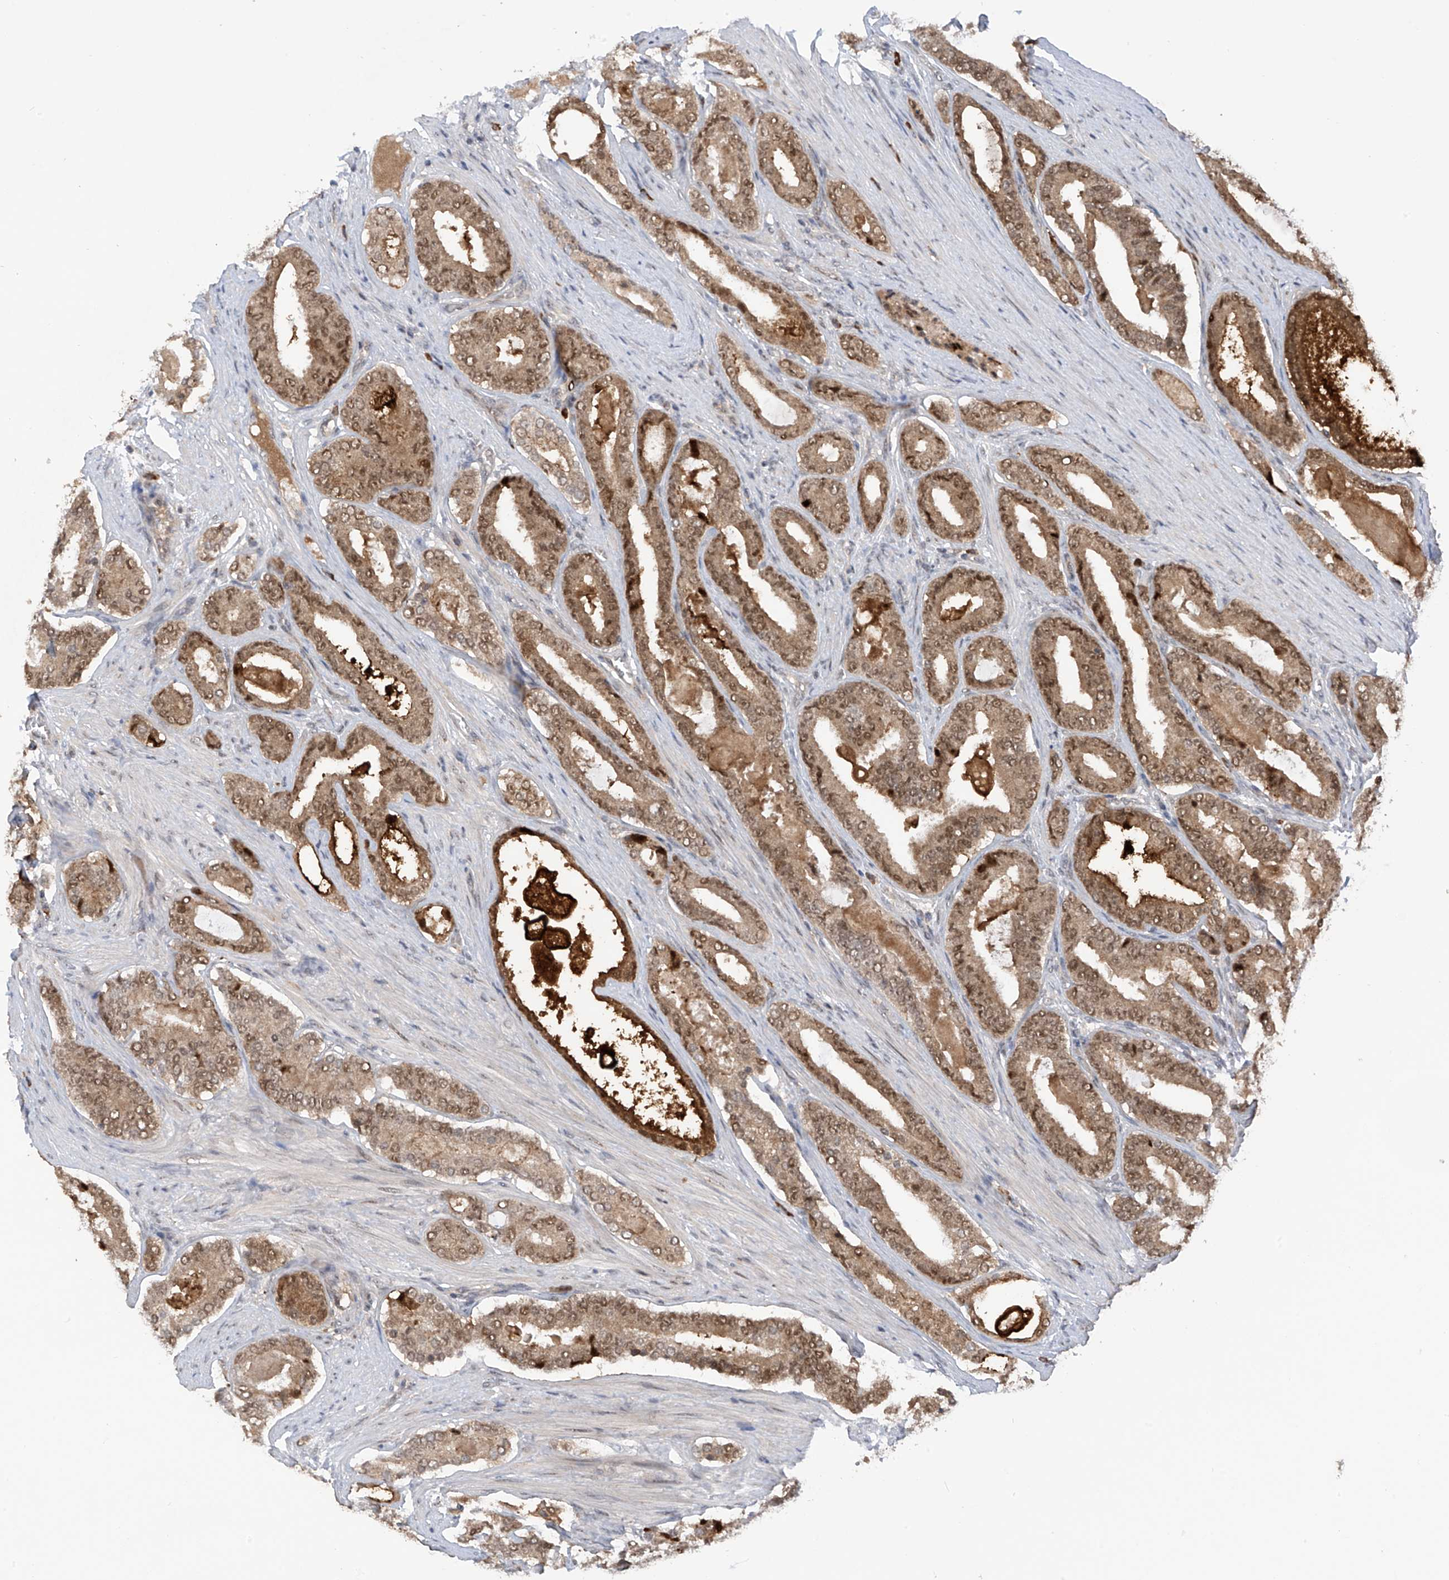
{"staining": {"intensity": "moderate", "quantity": ">75%", "location": "cytoplasmic/membranous,nuclear"}, "tissue": "prostate cancer", "cell_type": "Tumor cells", "image_type": "cancer", "snomed": [{"axis": "morphology", "description": "Adenocarcinoma, High grade"}, {"axis": "topography", "description": "Prostate"}], "caption": "Immunohistochemistry histopathology image of human prostate adenocarcinoma (high-grade) stained for a protein (brown), which exhibits medium levels of moderate cytoplasmic/membranous and nuclear staining in about >75% of tumor cells.", "gene": "RPAIN", "patient": {"sex": "male", "age": 60}}